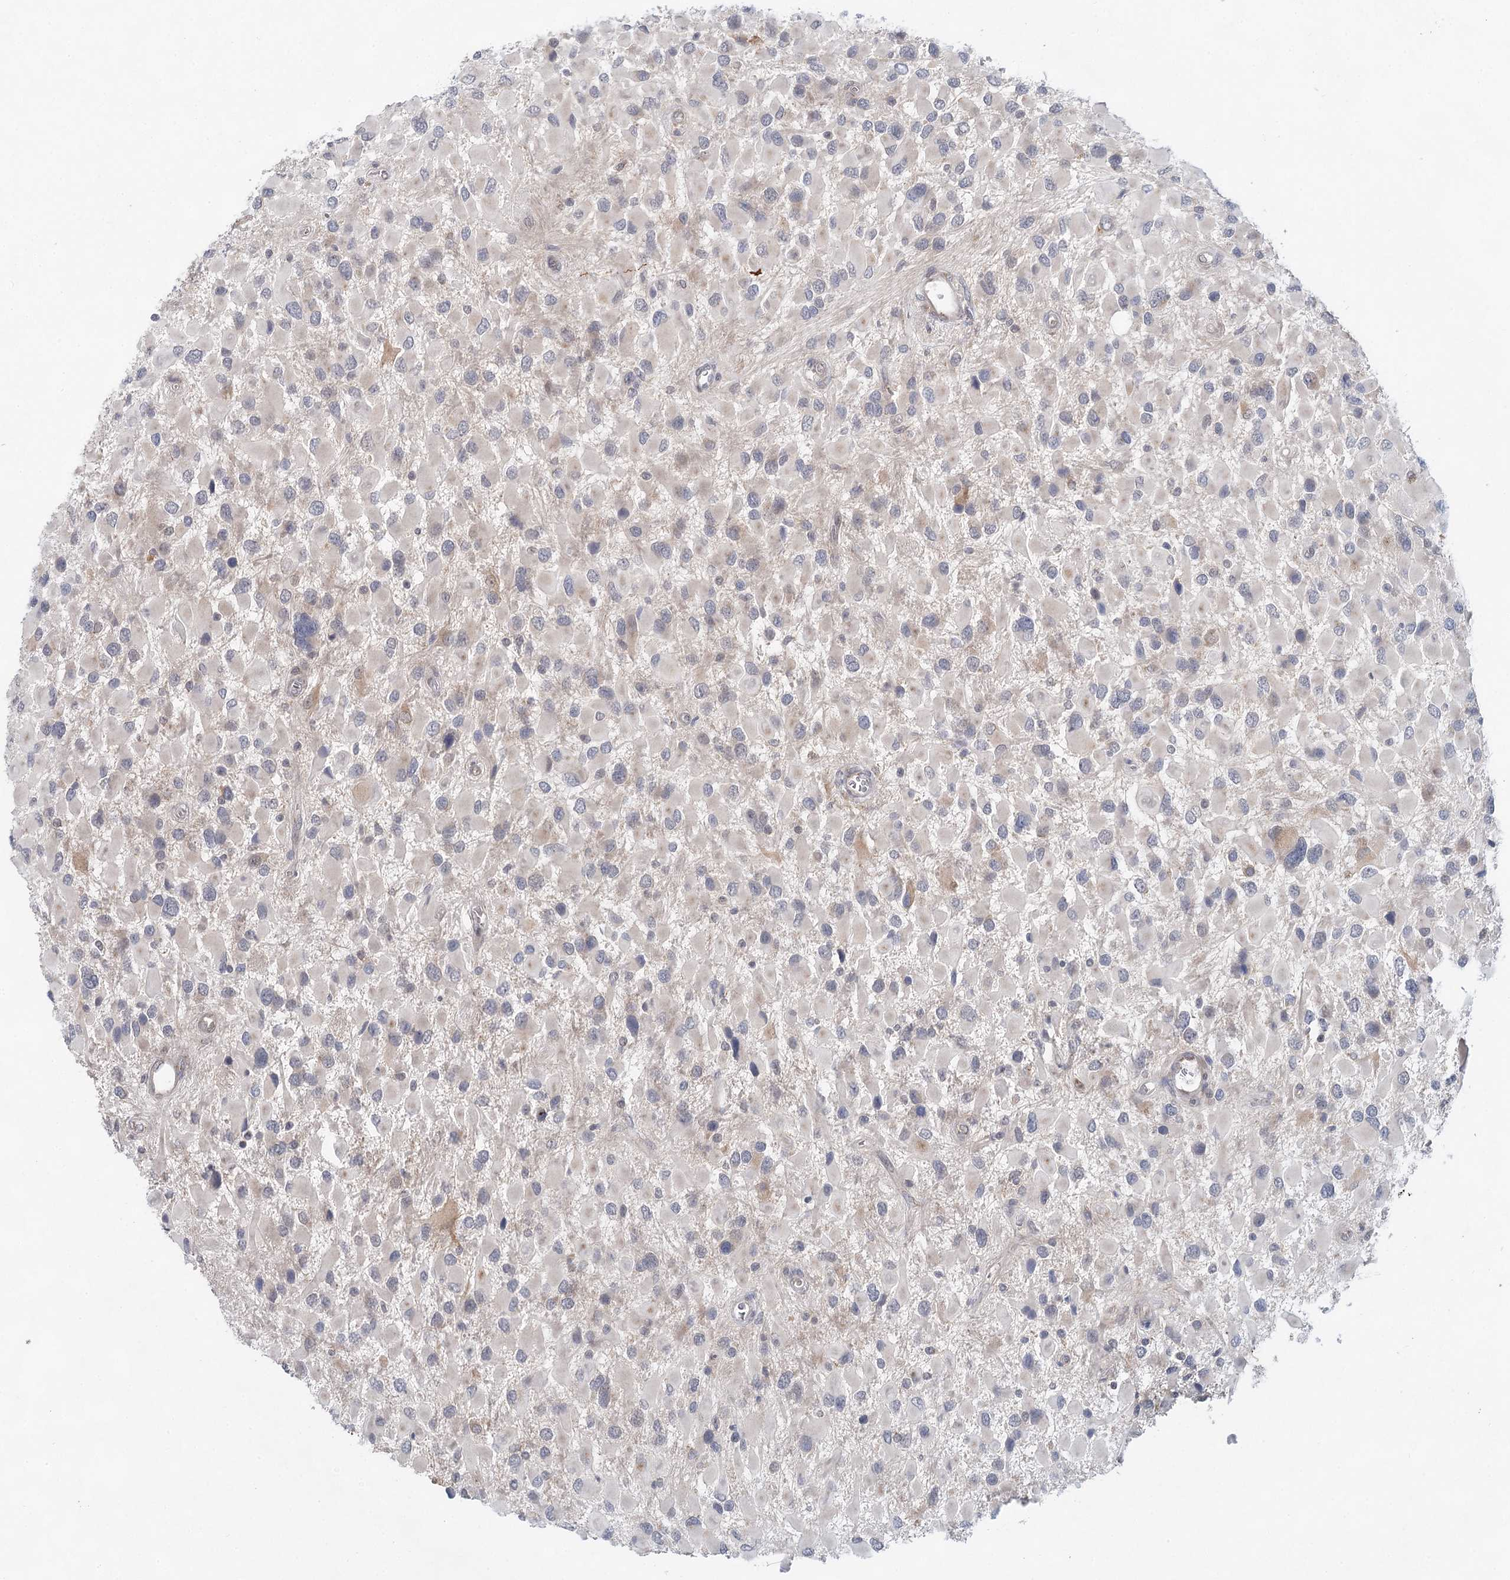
{"staining": {"intensity": "negative", "quantity": "none", "location": "none"}, "tissue": "glioma", "cell_type": "Tumor cells", "image_type": "cancer", "snomed": [{"axis": "morphology", "description": "Glioma, malignant, High grade"}, {"axis": "topography", "description": "Brain"}], "caption": "Tumor cells are negative for brown protein staining in glioma.", "gene": "BLTP1", "patient": {"sex": "male", "age": 53}}